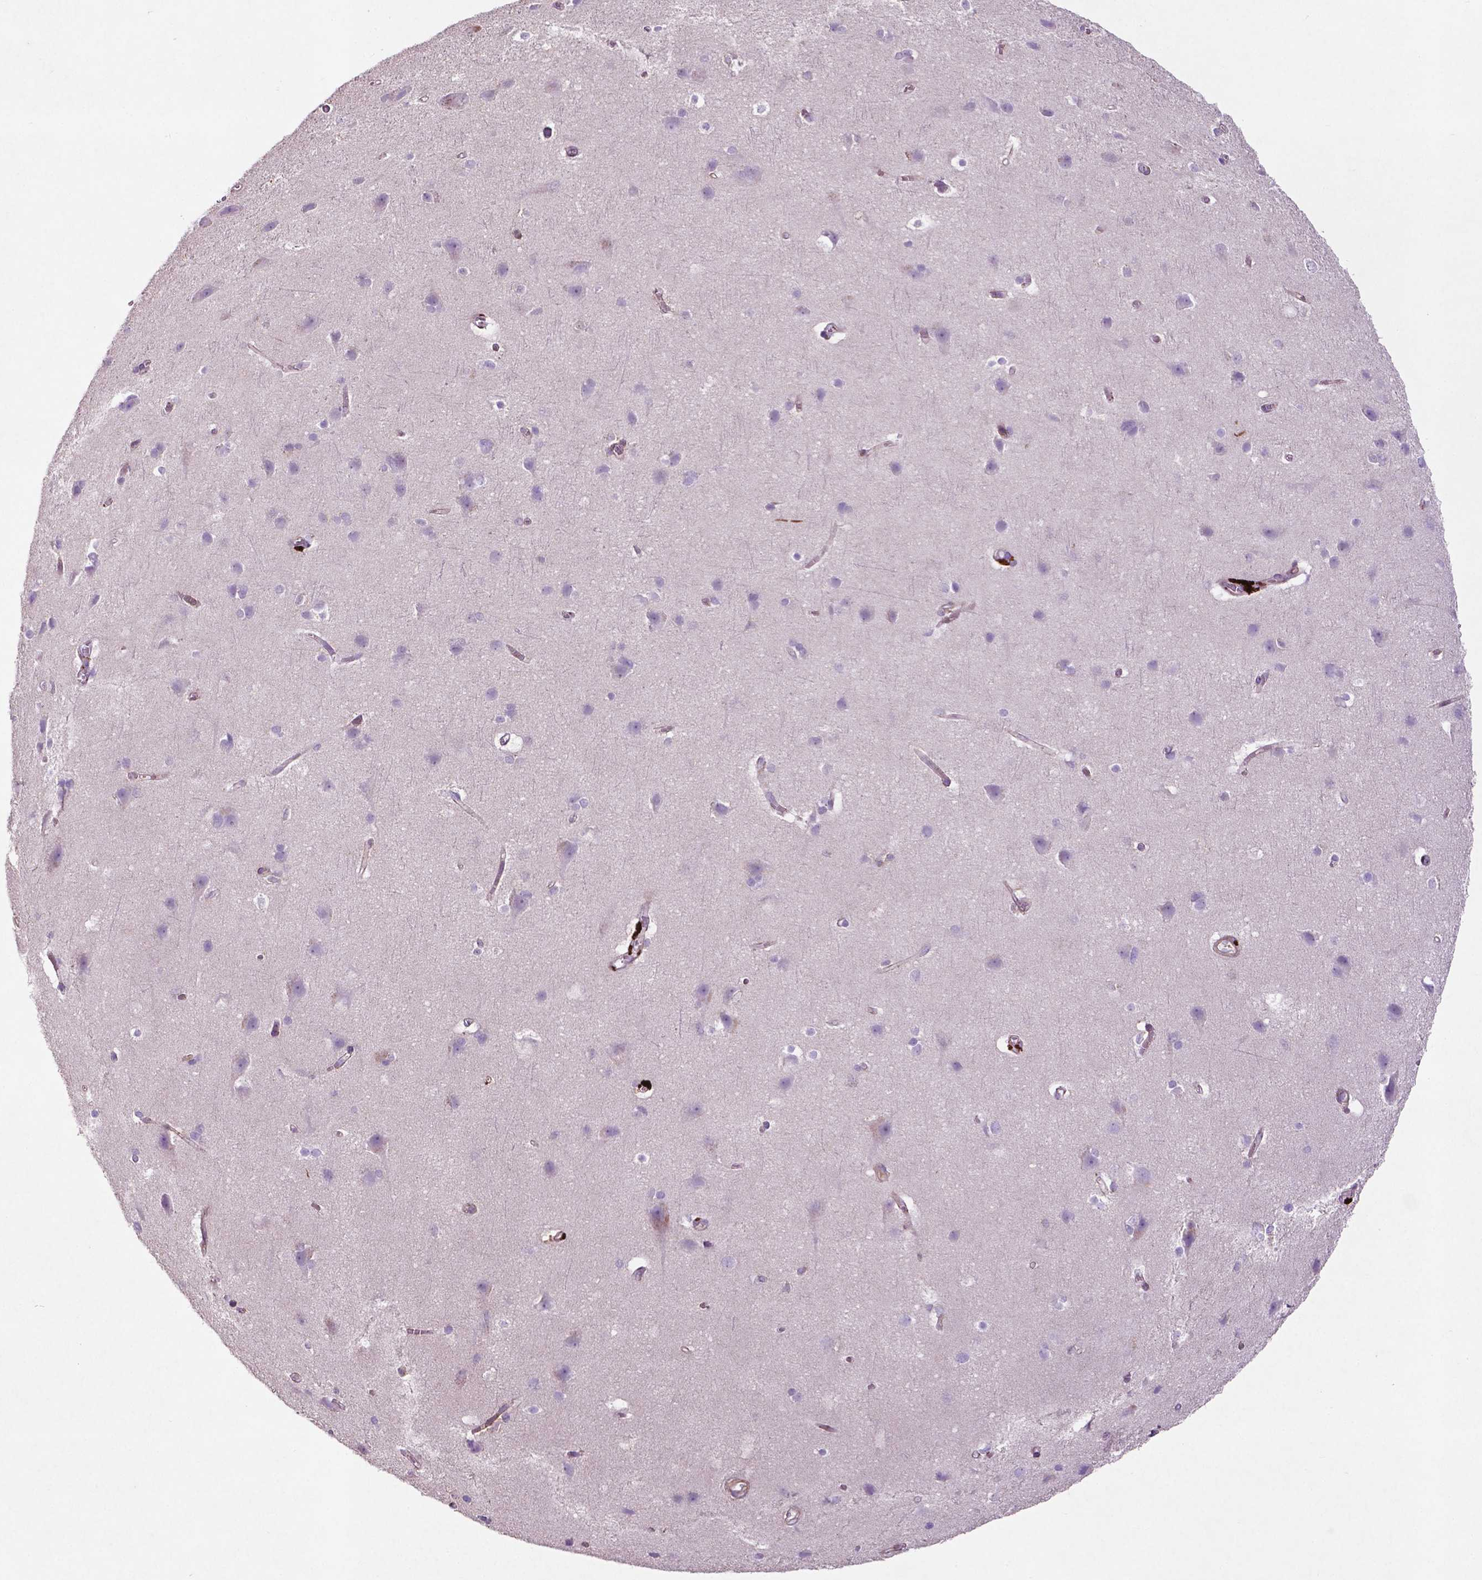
{"staining": {"intensity": "negative", "quantity": "none", "location": "none"}, "tissue": "cerebral cortex", "cell_type": "Endothelial cells", "image_type": "normal", "snomed": [{"axis": "morphology", "description": "Normal tissue, NOS"}, {"axis": "topography", "description": "Cerebral cortex"}], "caption": "DAB (3,3'-diaminobenzidine) immunohistochemical staining of unremarkable cerebral cortex shows no significant positivity in endothelial cells.", "gene": "BMP4", "patient": {"sex": "male", "age": 37}}